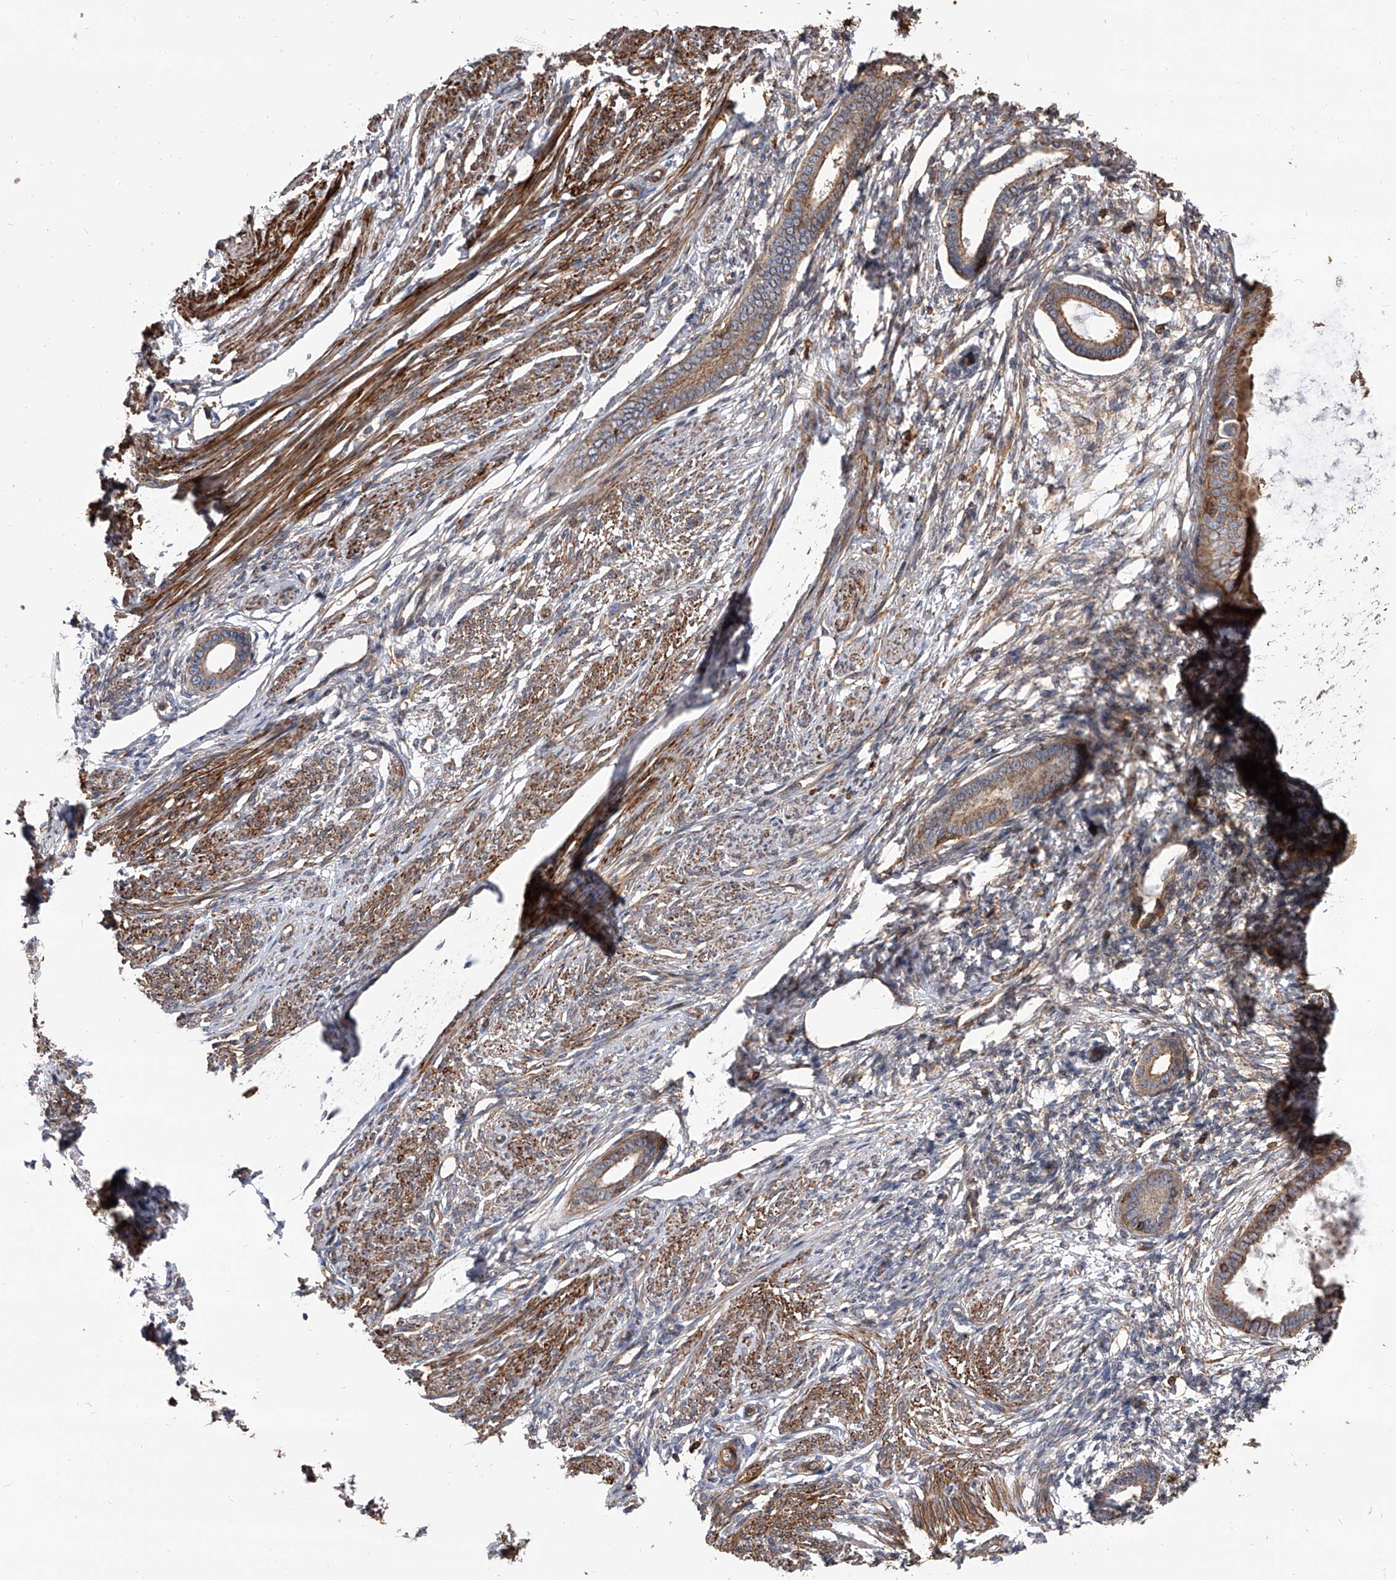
{"staining": {"intensity": "negative", "quantity": "none", "location": "none"}, "tissue": "endometrium", "cell_type": "Cells in endometrial stroma", "image_type": "normal", "snomed": [{"axis": "morphology", "description": "Normal tissue, NOS"}, {"axis": "topography", "description": "Endometrium"}], "caption": "A photomicrograph of endometrium stained for a protein shows no brown staining in cells in endometrial stroma. (DAB immunohistochemistry (IHC) visualized using brightfield microscopy, high magnification).", "gene": "PISD", "patient": {"sex": "female", "age": 56}}